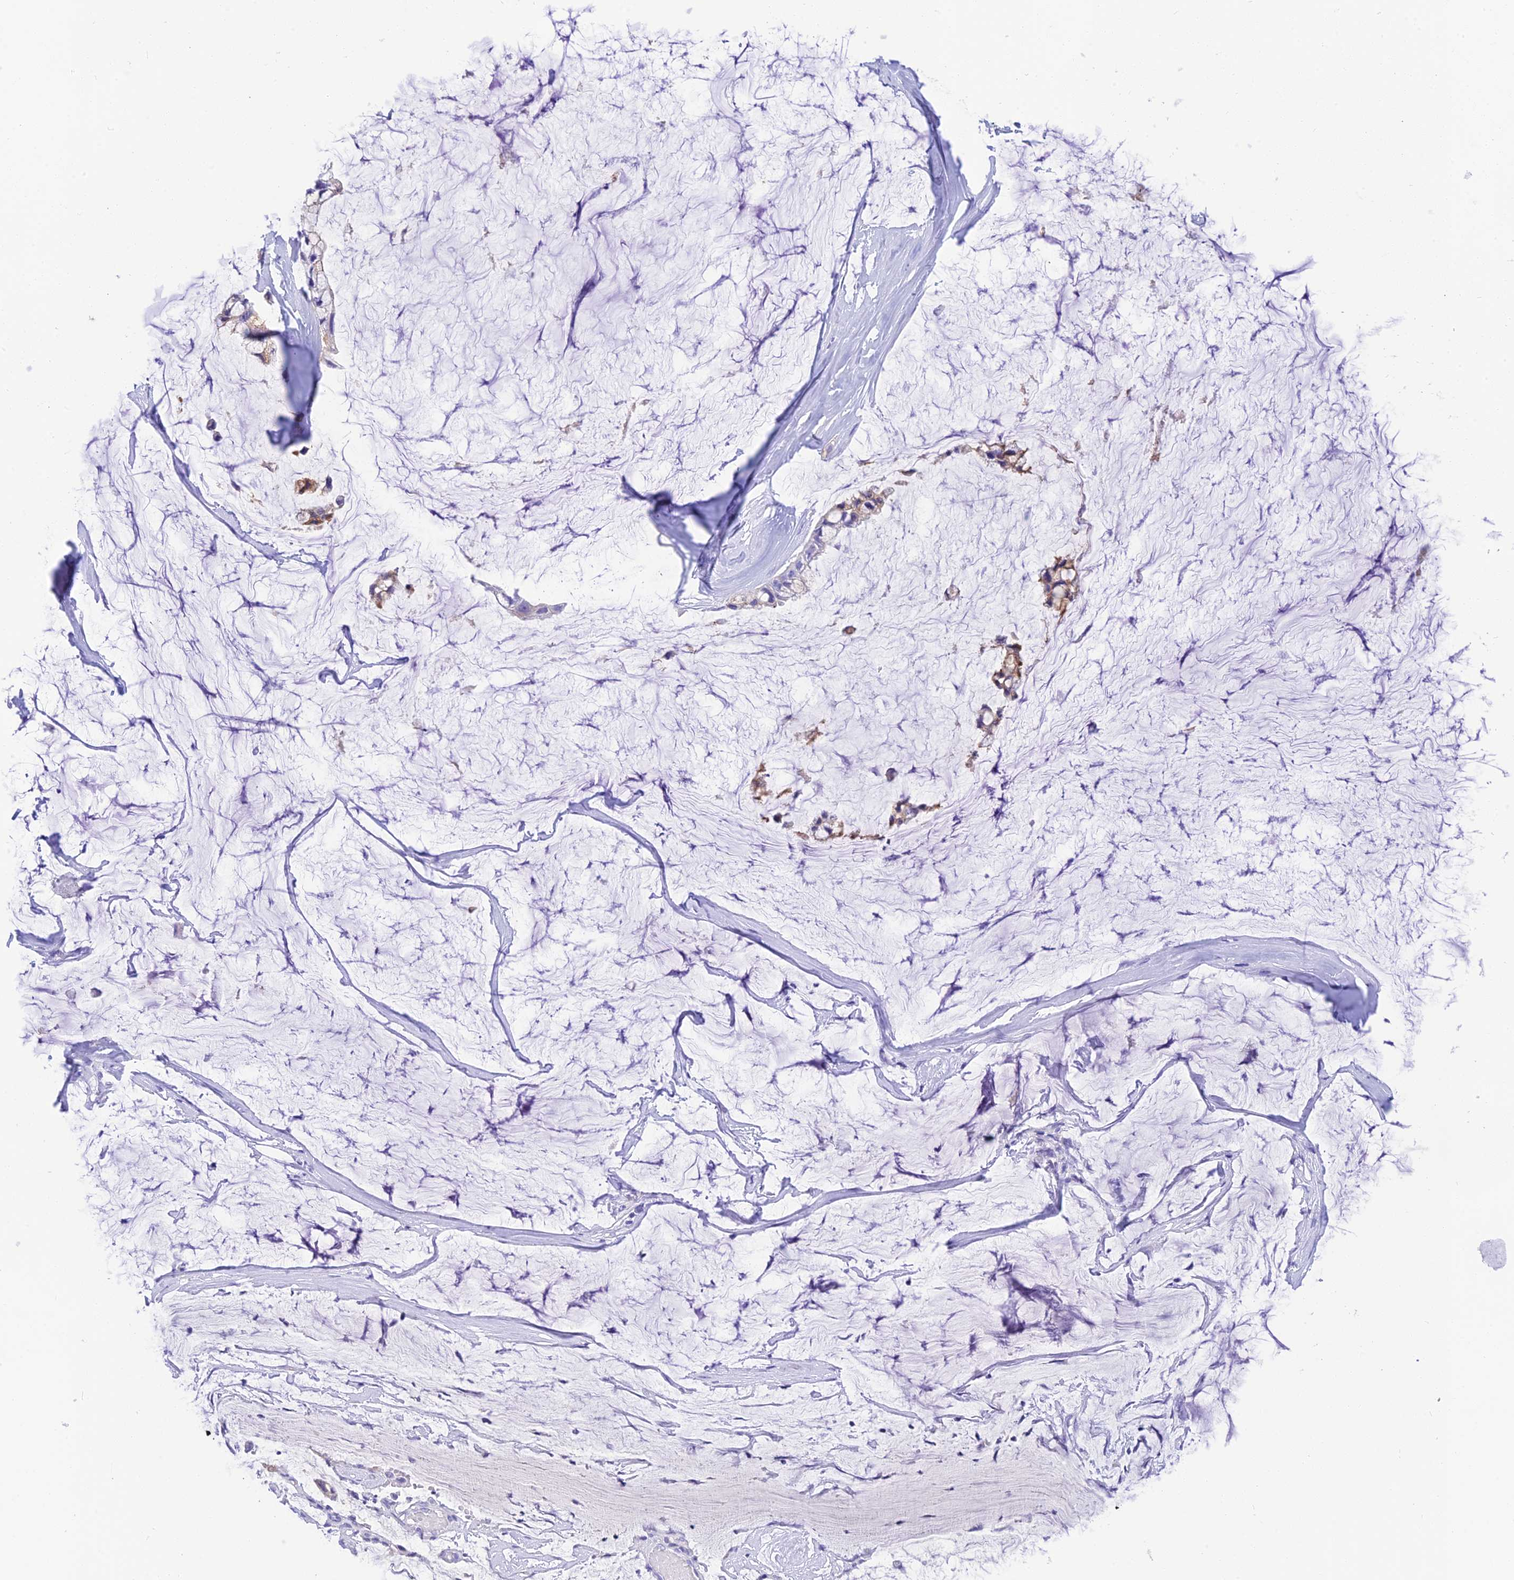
{"staining": {"intensity": "weak", "quantity": "<25%", "location": "cytoplasmic/membranous"}, "tissue": "ovarian cancer", "cell_type": "Tumor cells", "image_type": "cancer", "snomed": [{"axis": "morphology", "description": "Cystadenocarcinoma, mucinous, NOS"}, {"axis": "topography", "description": "Ovary"}], "caption": "The micrograph displays no significant expression in tumor cells of ovarian mucinous cystadenocarcinoma.", "gene": "KDELR3", "patient": {"sex": "female", "age": 39}}